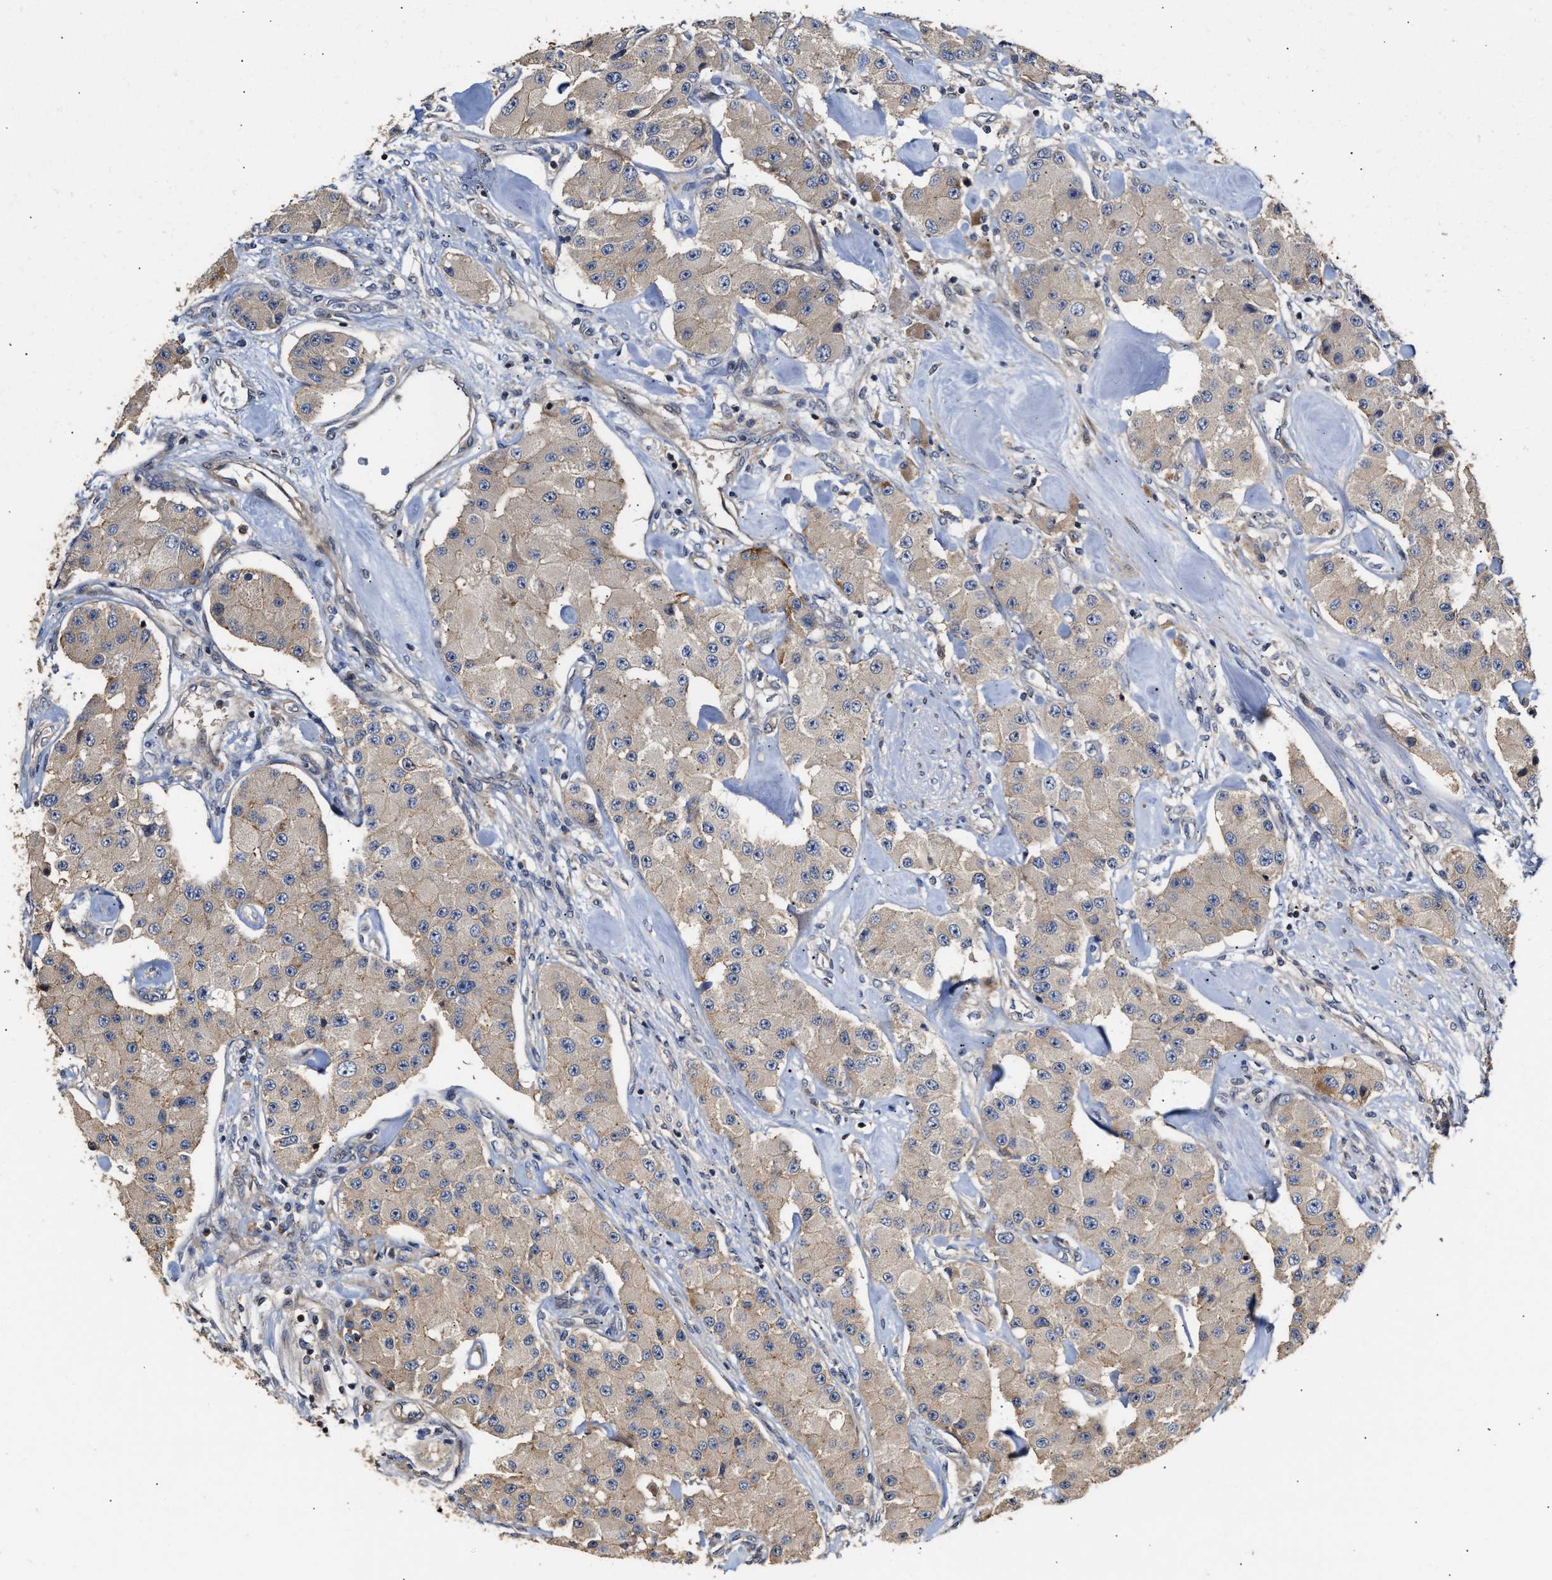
{"staining": {"intensity": "weak", "quantity": ">75%", "location": "cytoplasmic/membranous"}, "tissue": "carcinoid", "cell_type": "Tumor cells", "image_type": "cancer", "snomed": [{"axis": "morphology", "description": "Carcinoid, malignant, NOS"}, {"axis": "topography", "description": "Pancreas"}], "caption": "DAB (3,3'-diaminobenzidine) immunohistochemical staining of human carcinoid shows weak cytoplasmic/membranous protein positivity in about >75% of tumor cells.", "gene": "CLIP2", "patient": {"sex": "male", "age": 41}}